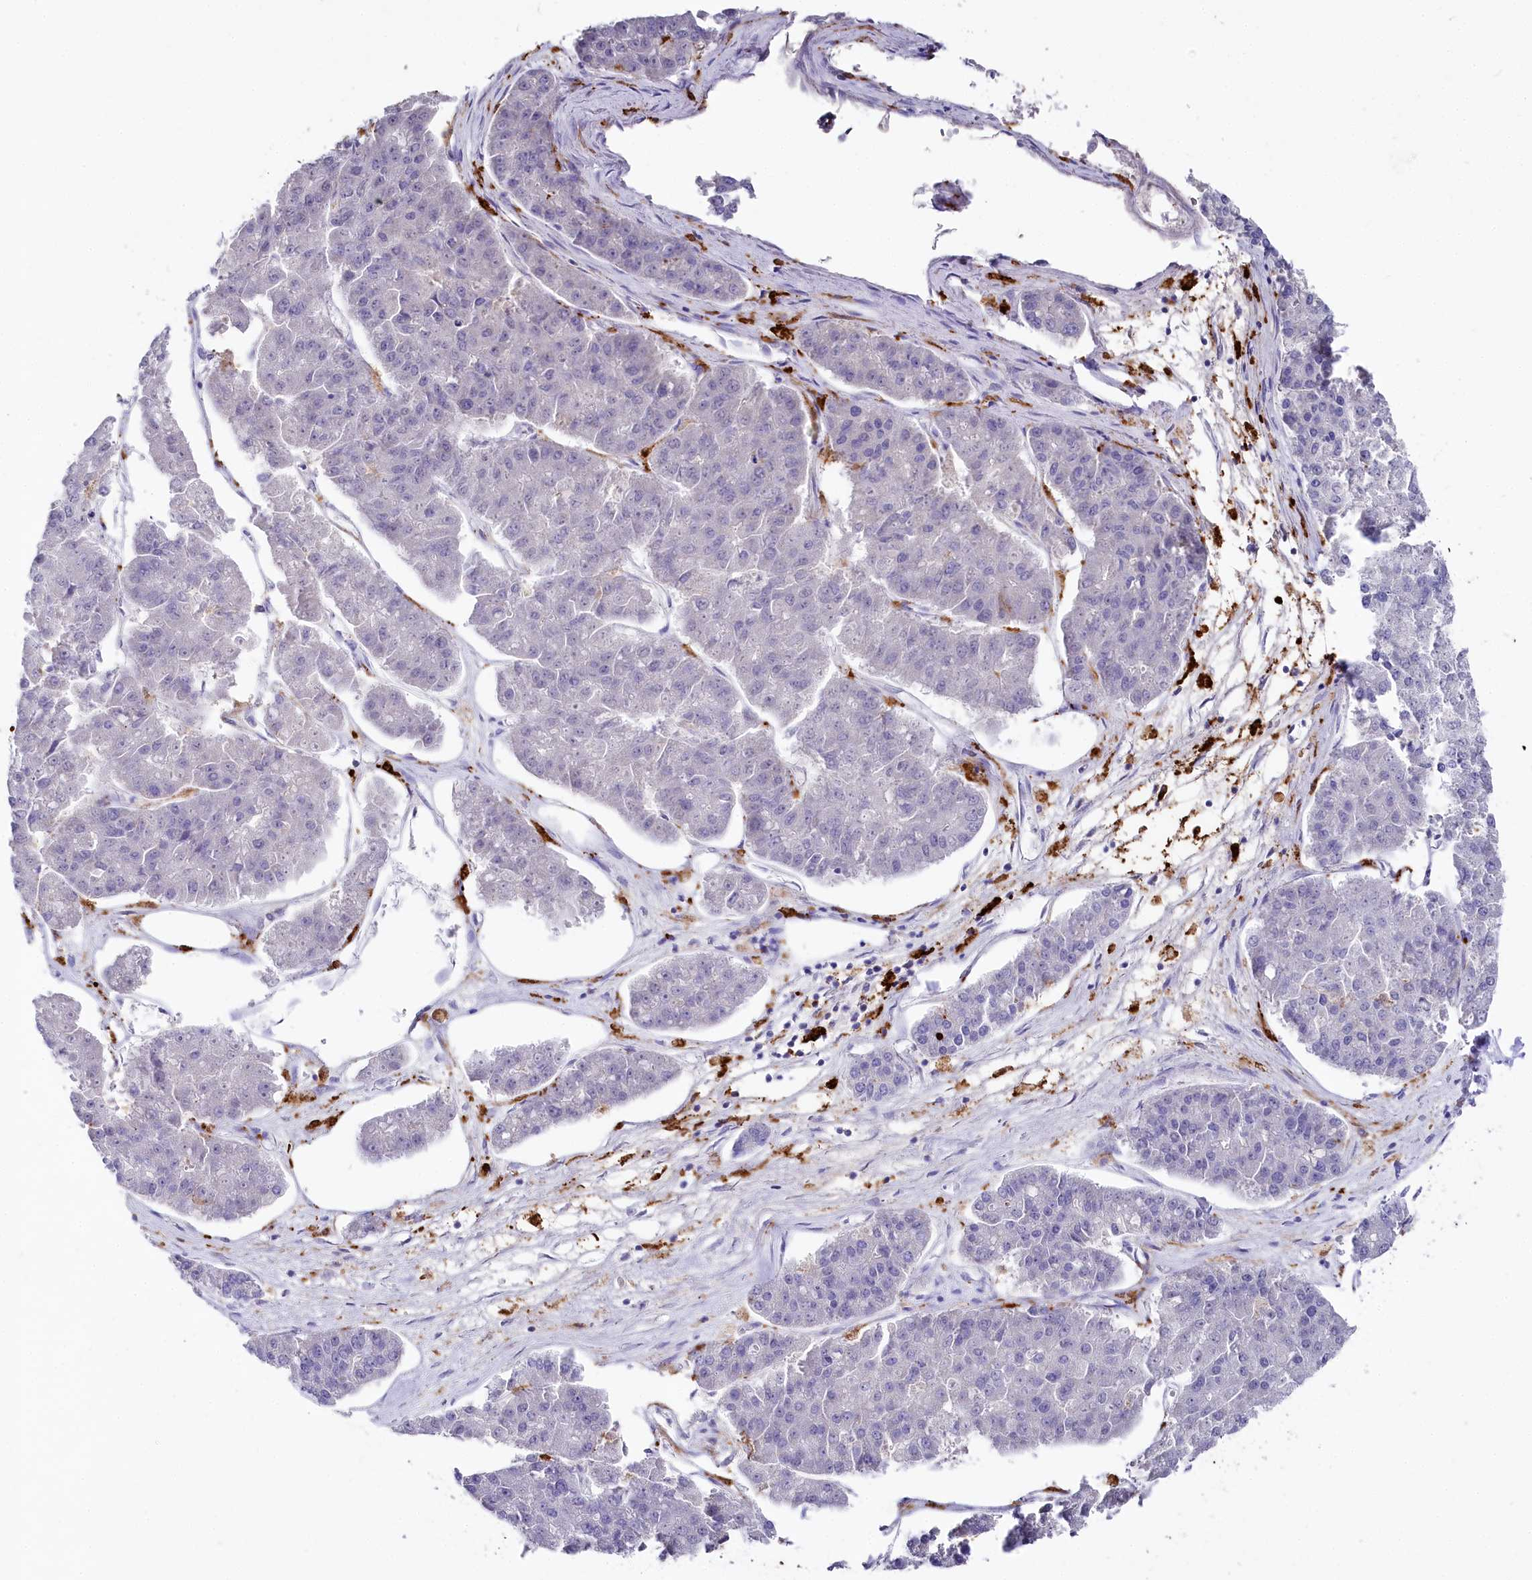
{"staining": {"intensity": "negative", "quantity": "none", "location": "none"}, "tissue": "pancreatic cancer", "cell_type": "Tumor cells", "image_type": "cancer", "snomed": [{"axis": "morphology", "description": "Adenocarcinoma, NOS"}, {"axis": "topography", "description": "Pancreas"}], "caption": "Immunohistochemistry (IHC) image of neoplastic tissue: pancreatic cancer (adenocarcinoma) stained with DAB (3,3'-diaminobenzidine) demonstrates no significant protein staining in tumor cells.", "gene": "CLEC4M", "patient": {"sex": "male", "age": 50}}